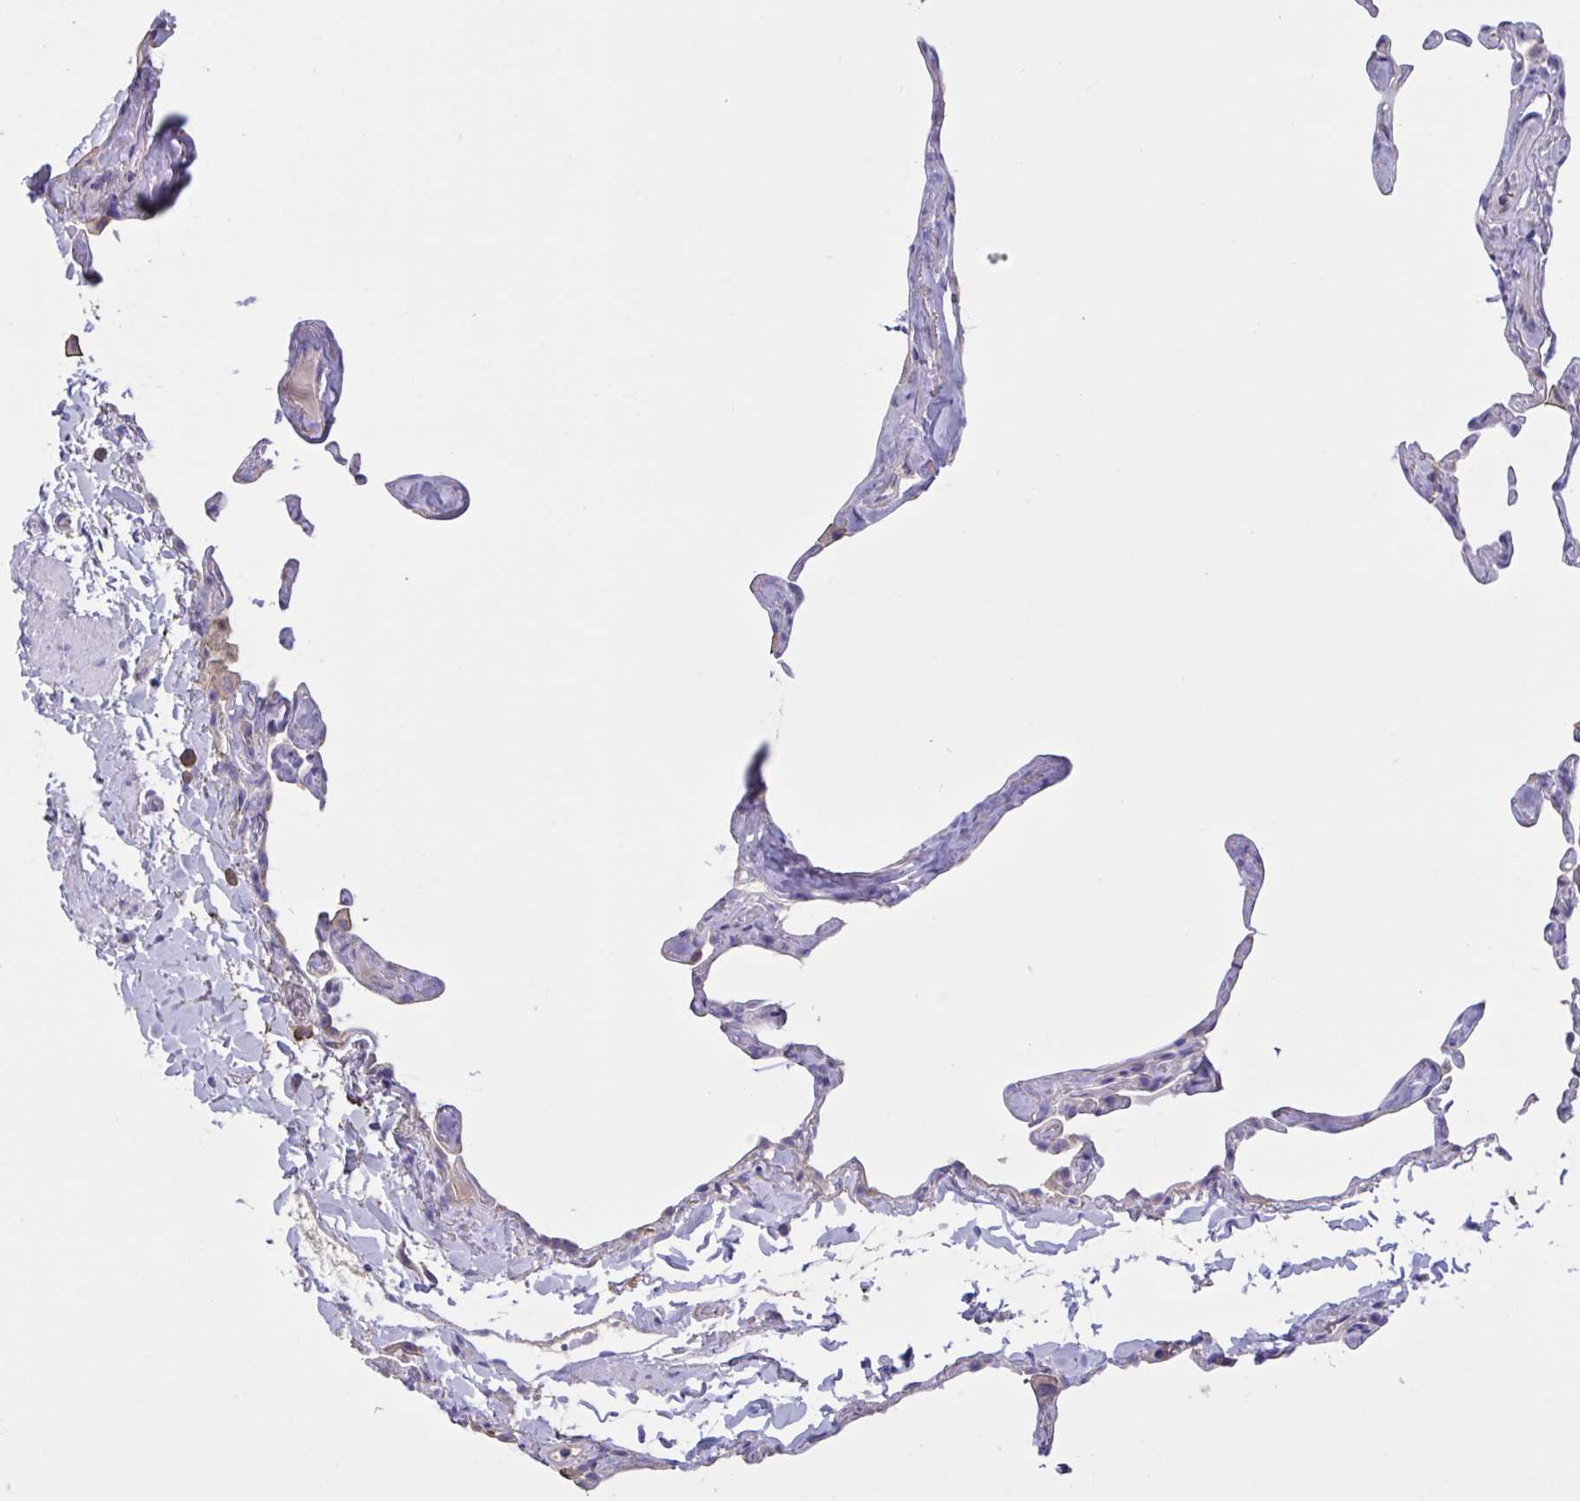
{"staining": {"intensity": "weak", "quantity": "<25%", "location": "cytoplasmic/membranous"}, "tissue": "lung", "cell_type": "Alveolar cells", "image_type": "normal", "snomed": [{"axis": "morphology", "description": "Normal tissue, NOS"}, {"axis": "topography", "description": "Lung"}], "caption": "This is a micrograph of immunohistochemistry (IHC) staining of unremarkable lung, which shows no expression in alveolar cells. (Brightfield microscopy of DAB (3,3'-diaminobenzidine) immunohistochemistry at high magnification).", "gene": "SLC66A1", "patient": {"sex": "male", "age": 65}}